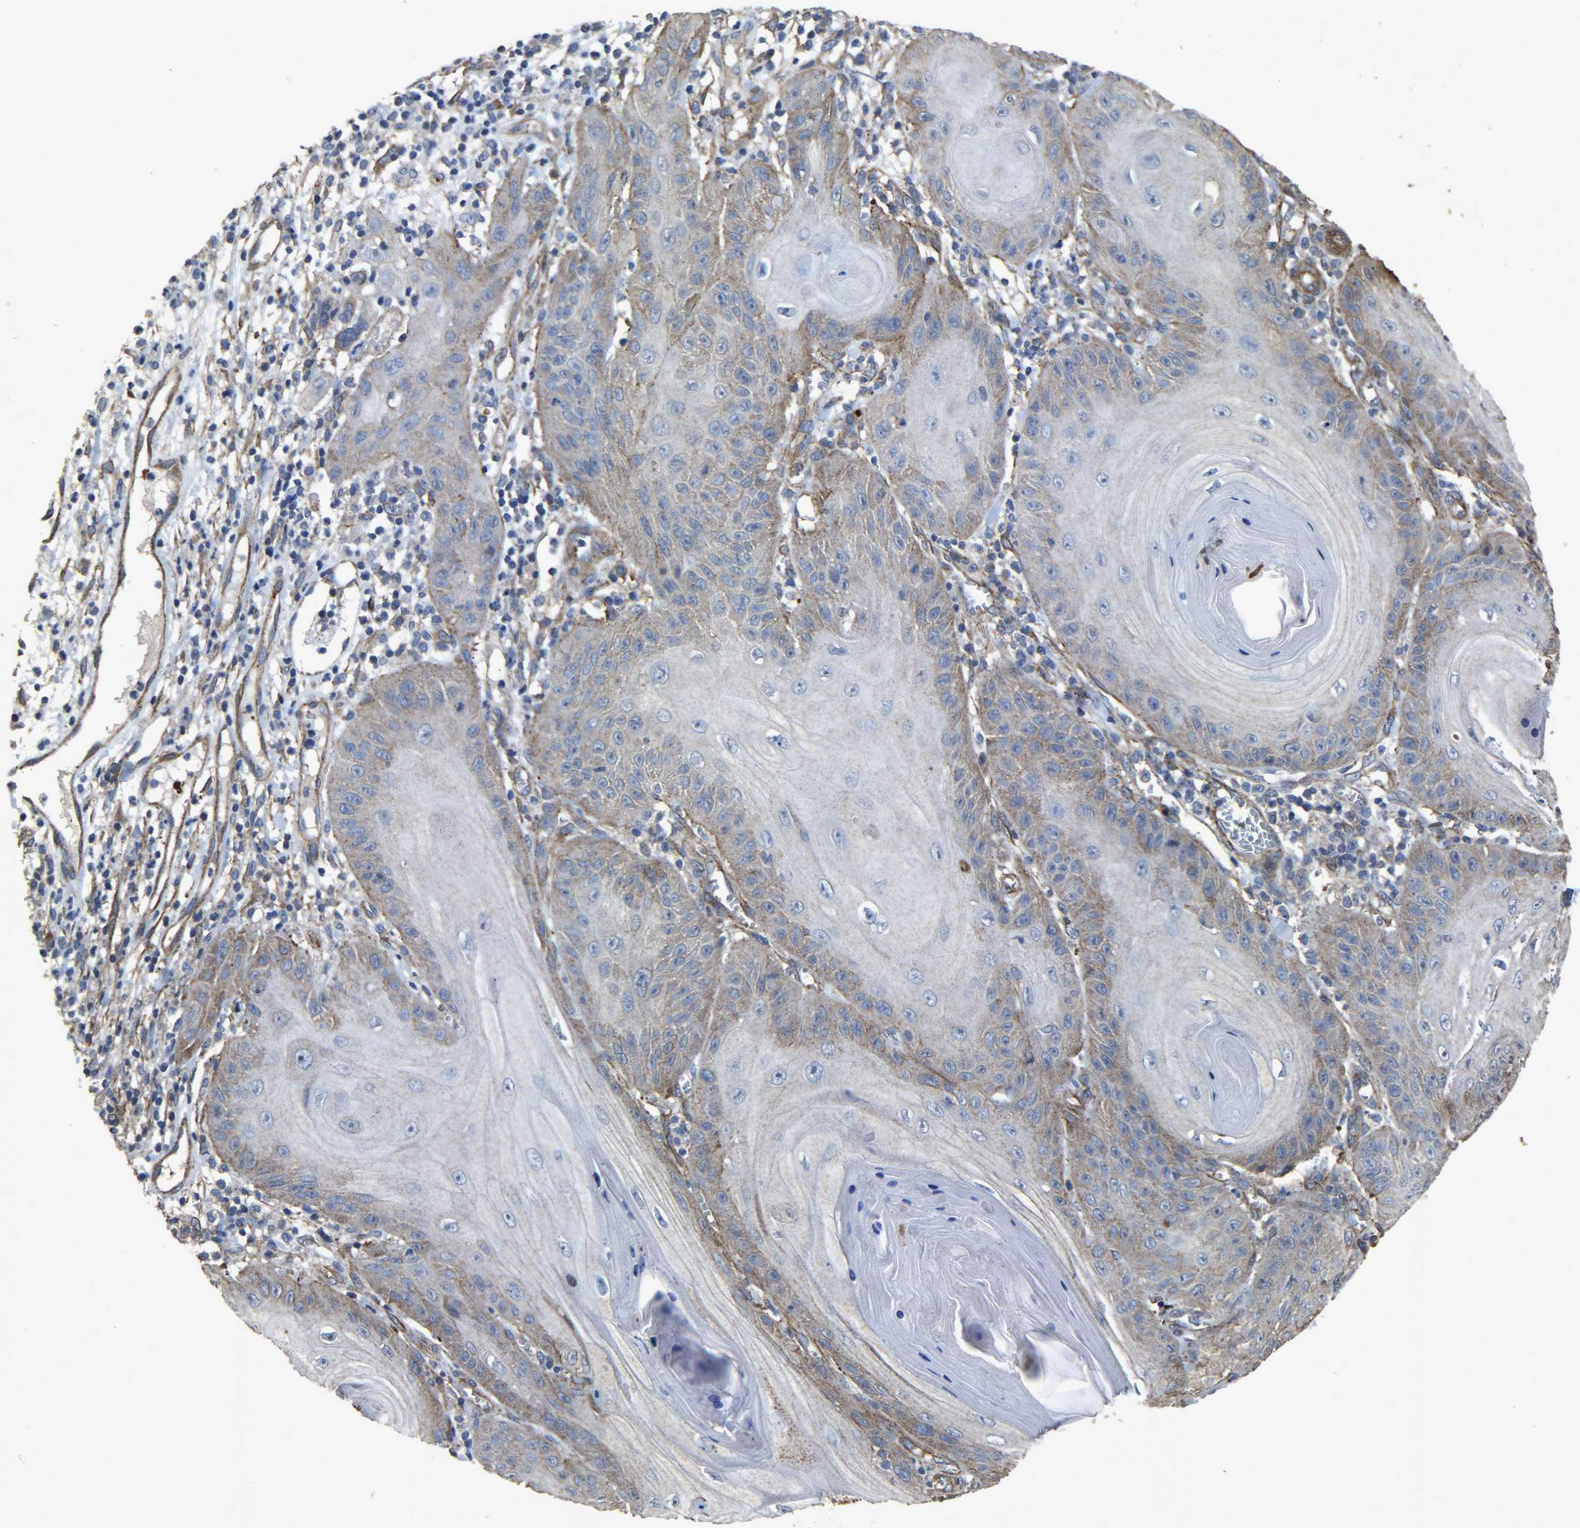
{"staining": {"intensity": "moderate", "quantity": "25%-75%", "location": "cytoplasmic/membranous"}, "tissue": "skin cancer", "cell_type": "Tumor cells", "image_type": "cancer", "snomed": [{"axis": "morphology", "description": "Squamous cell carcinoma, NOS"}, {"axis": "topography", "description": "Skin"}], "caption": "The micrograph displays a brown stain indicating the presence of a protein in the cytoplasmic/membranous of tumor cells in skin cancer (squamous cell carcinoma). (Stains: DAB in brown, nuclei in blue, Microscopy: brightfield microscopy at high magnification).", "gene": "TPM4", "patient": {"sex": "female", "age": 78}}